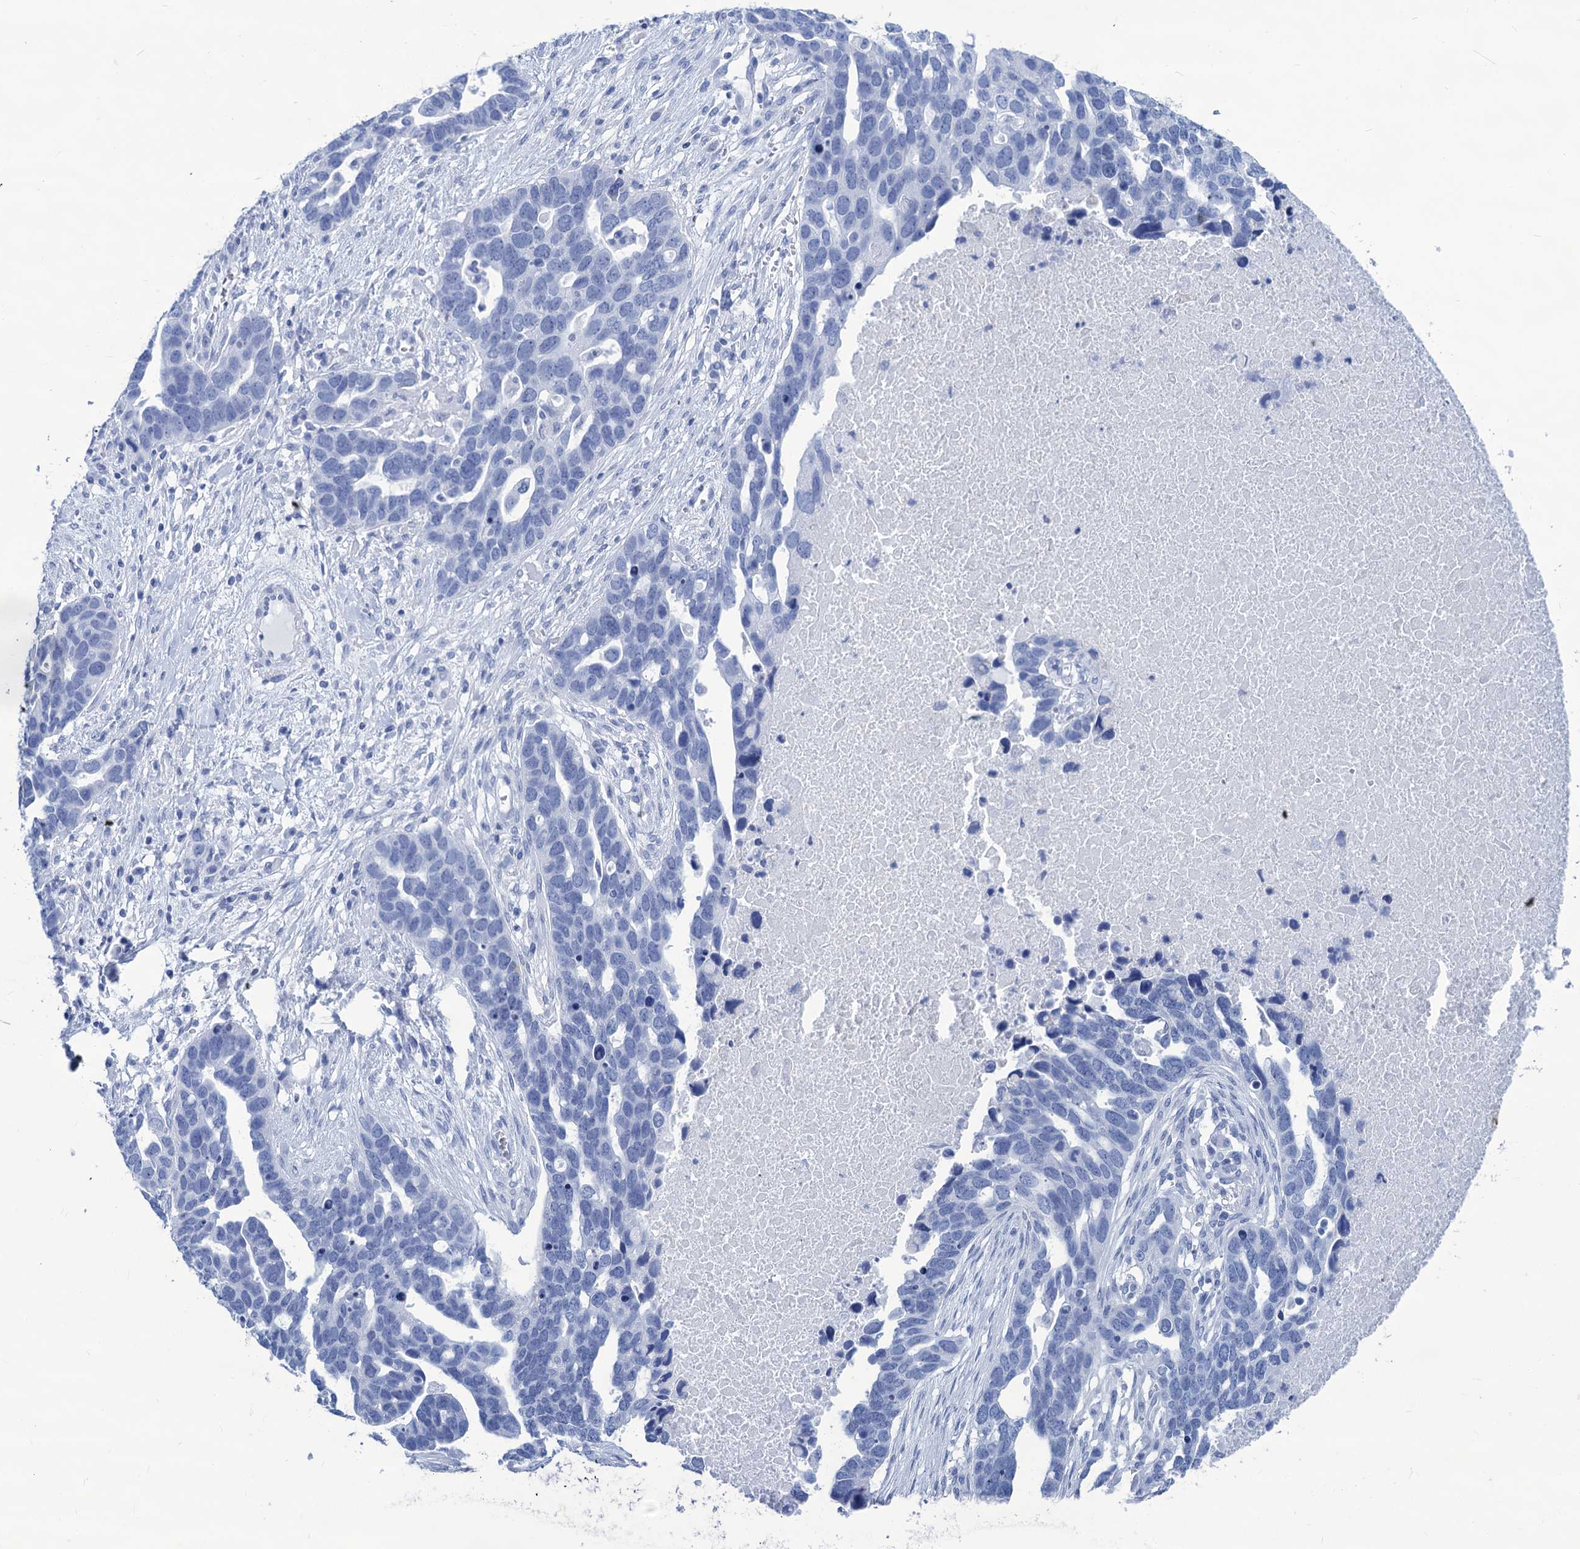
{"staining": {"intensity": "negative", "quantity": "none", "location": "none"}, "tissue": "ovarian cancer", "cell_type": "Tumor cells", "image_type": "cancer", "snomed": [{"axis": "morphology", "description": "Cystadenocarcinoma, serous, NOS"}, {"axis": "topography", "description": "Ovary"}], "caption": "An immunohistochemistry photomicrograph of ovarian cancer is shown. There is no staining in tumor cells of ovarian cancer.", "gene": "CABYR", "patient": {"sex": "female", "age": 54}}